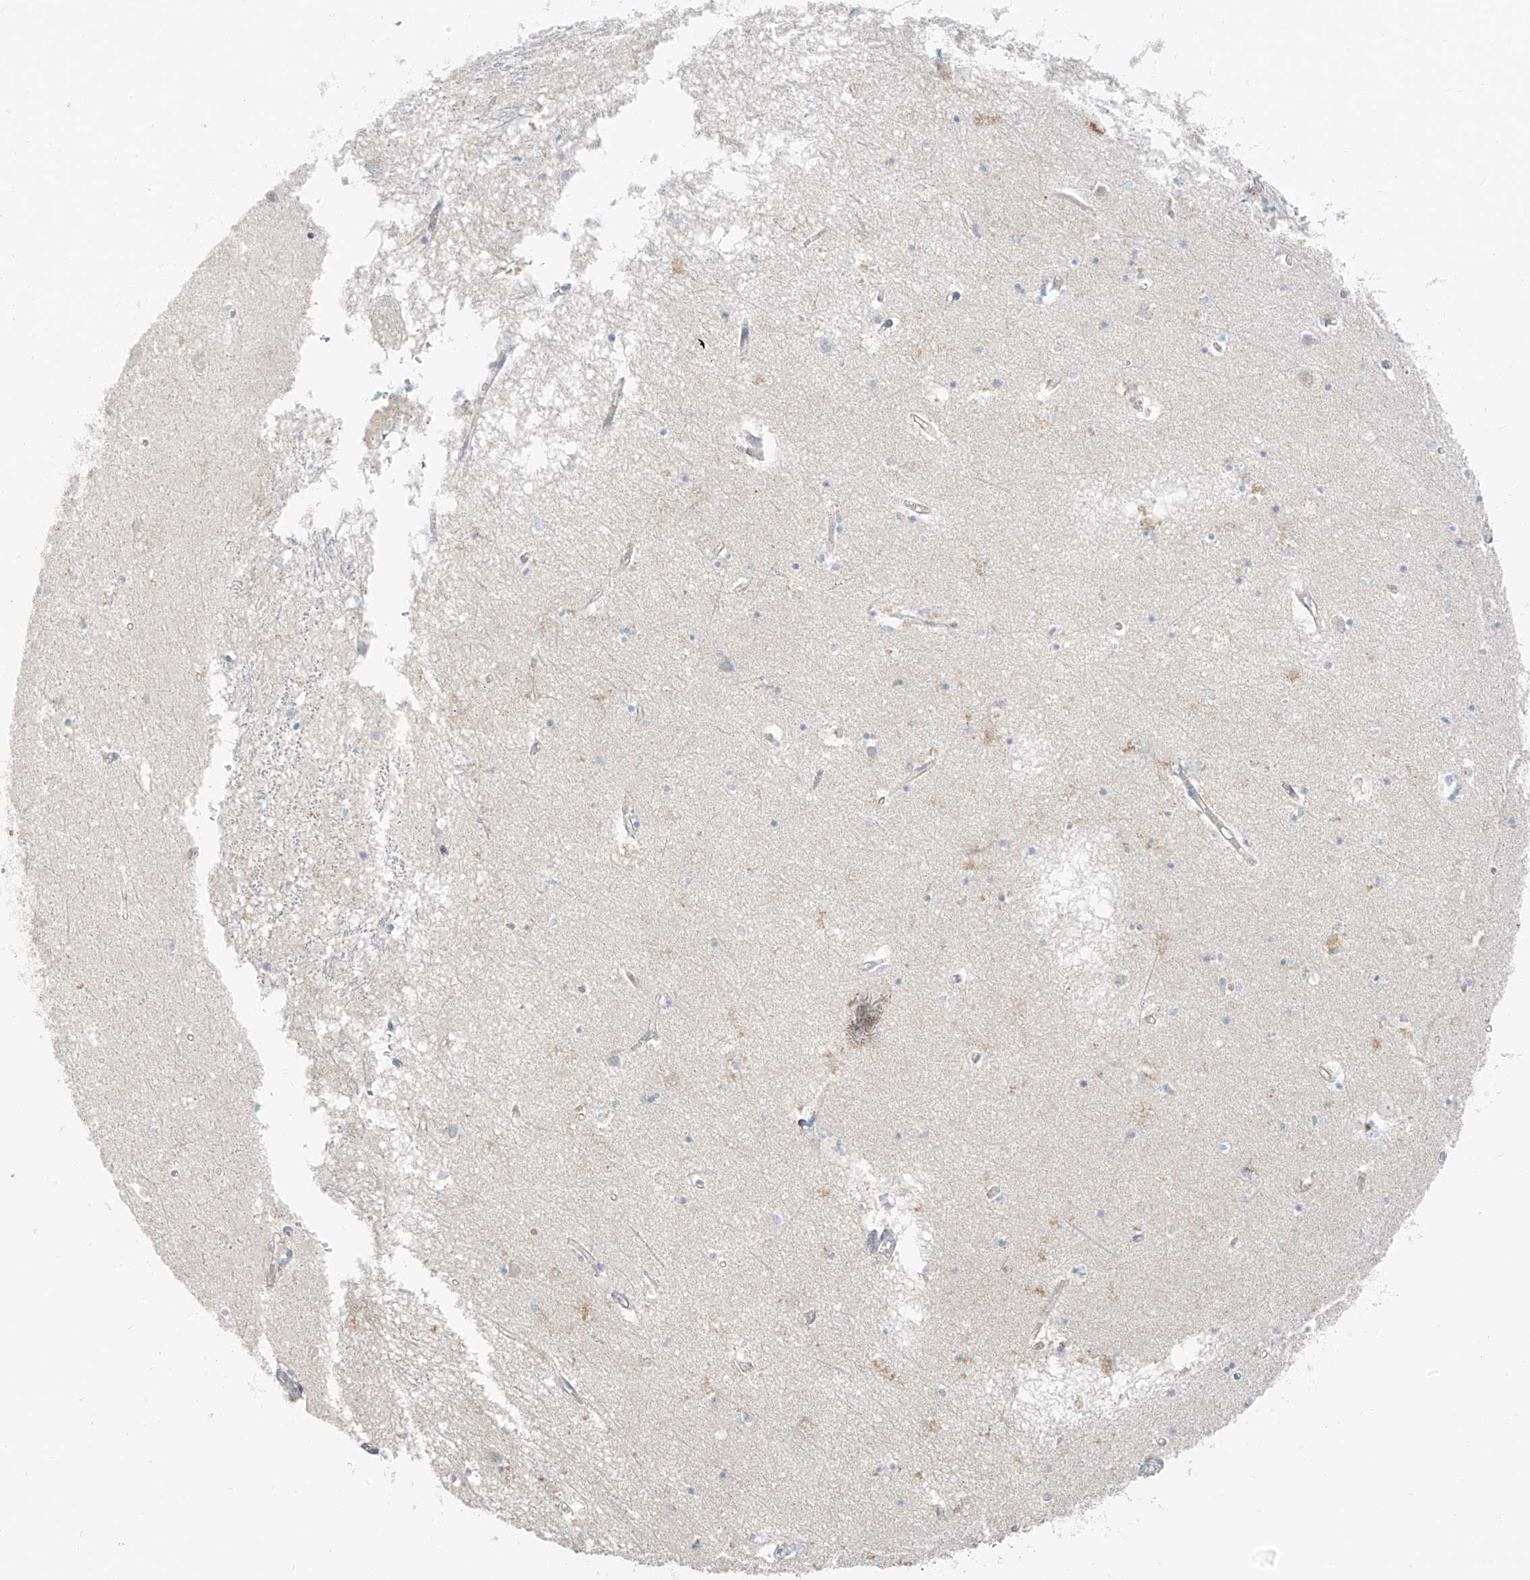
{"staining": {"intensity": "negative", "quantity": "none", "location": "none"}, "tissue": "hippocampus", "cell_type": "Glial cells", "image_type": "normal", "snomed": [{"axis": "morphology", "description": "Normal tissue, NOS"}, {"axis": "topography", "description": "Hippocampus"}], "caption": "Immunohistochemistry (IHC) of benign human hippocampus exhibits no expression in glial cells.", "gene": "FSTL1", "patient": {"sex": "male", "age": 70}}